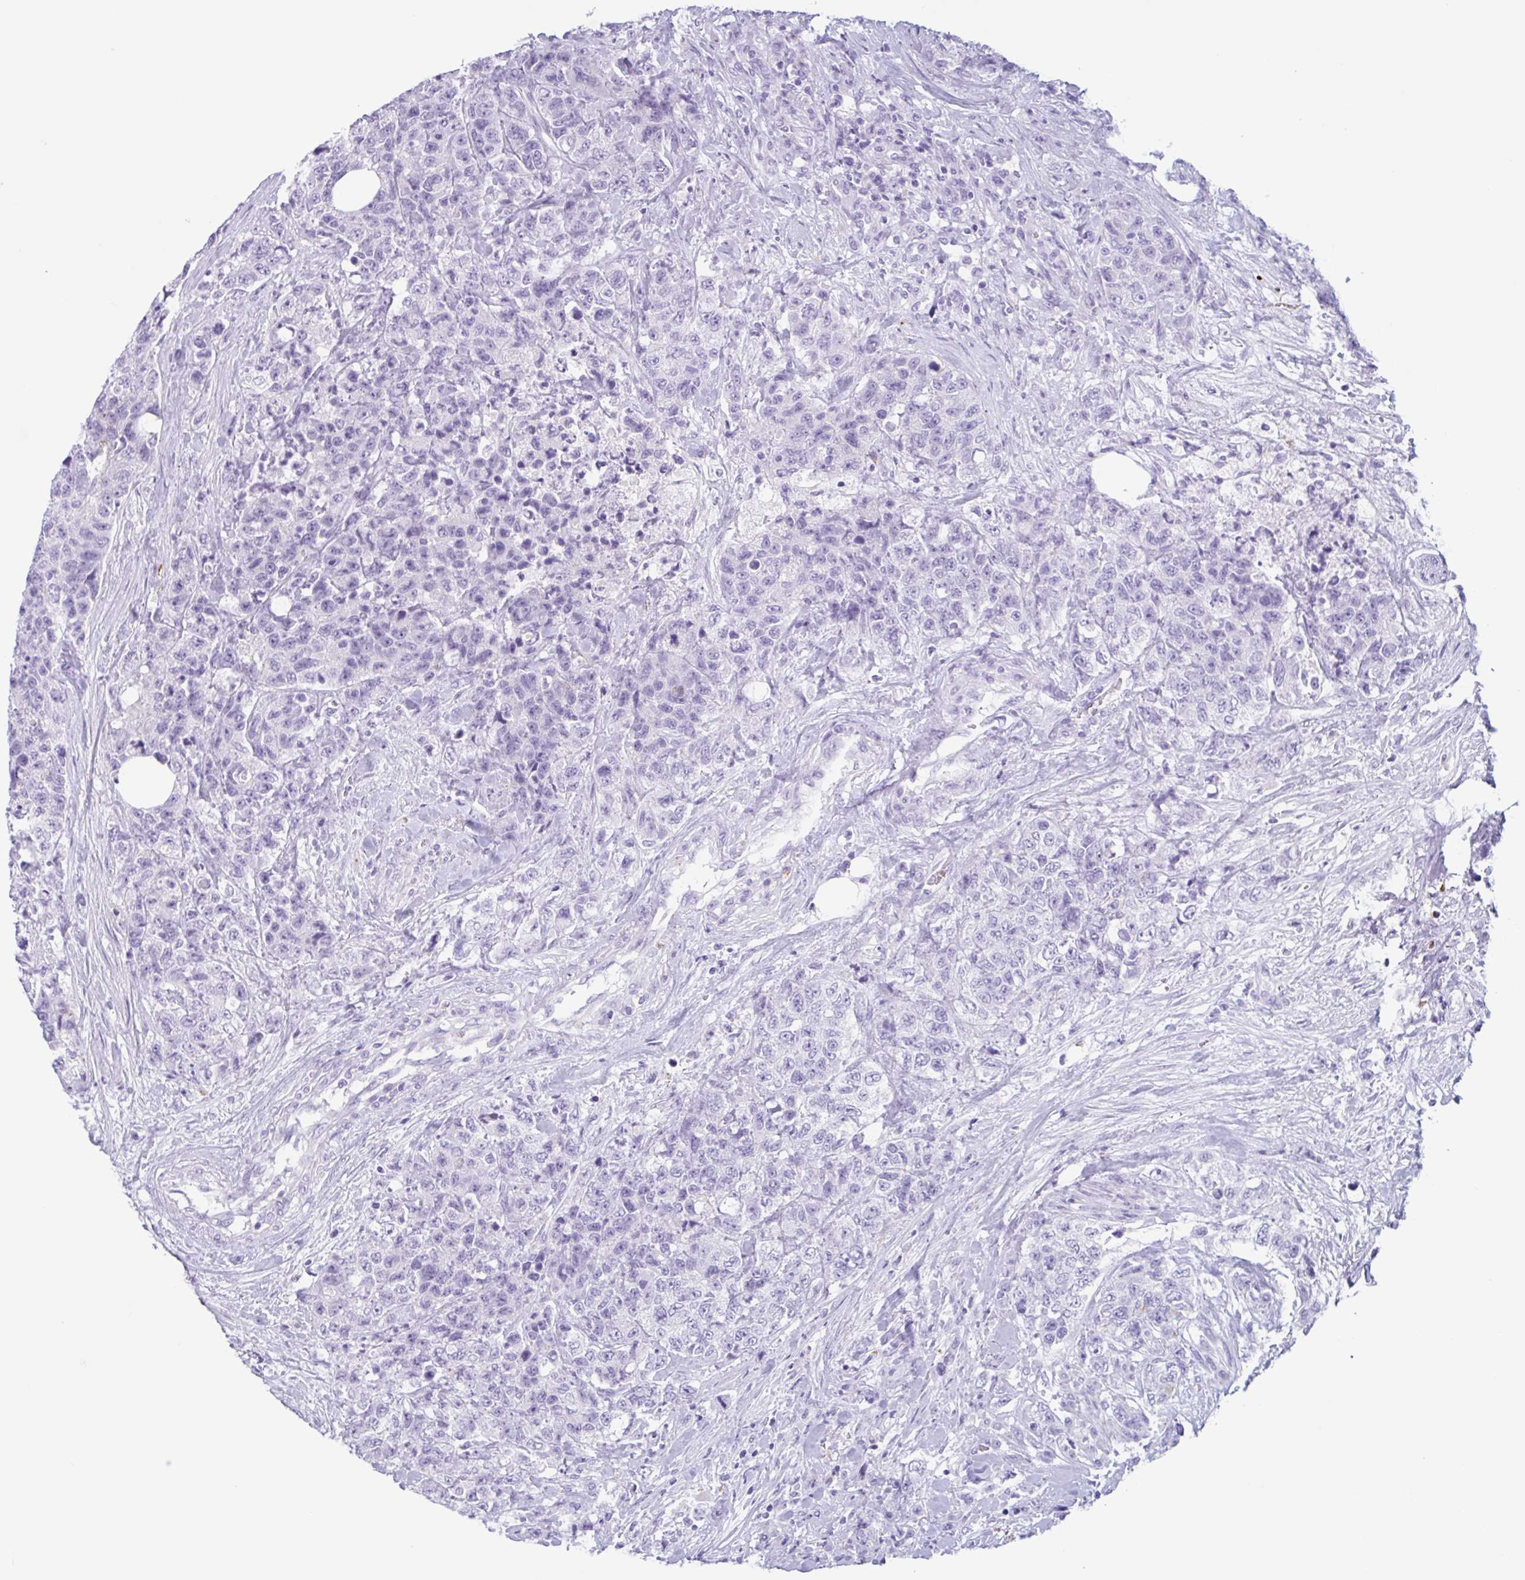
{"staining": {"intensity": "negative", "quantity": "none", "location": "none"}, "tissue": "urothelial cancer", "cell_type": "Tumor cells", "image_type": "cancer", "snomed": [{"axis": "morphology", "description": "Urothelial carcinoma, High grade"}, {"axis": "topography", "description": "Urinary bladder"}], "caption": "Histopathology image shows no protein staining in tumor cells of urothelial cancer tissue.", "gene": "DTWD2", "patient": {"sex": "female", "age": 78}}